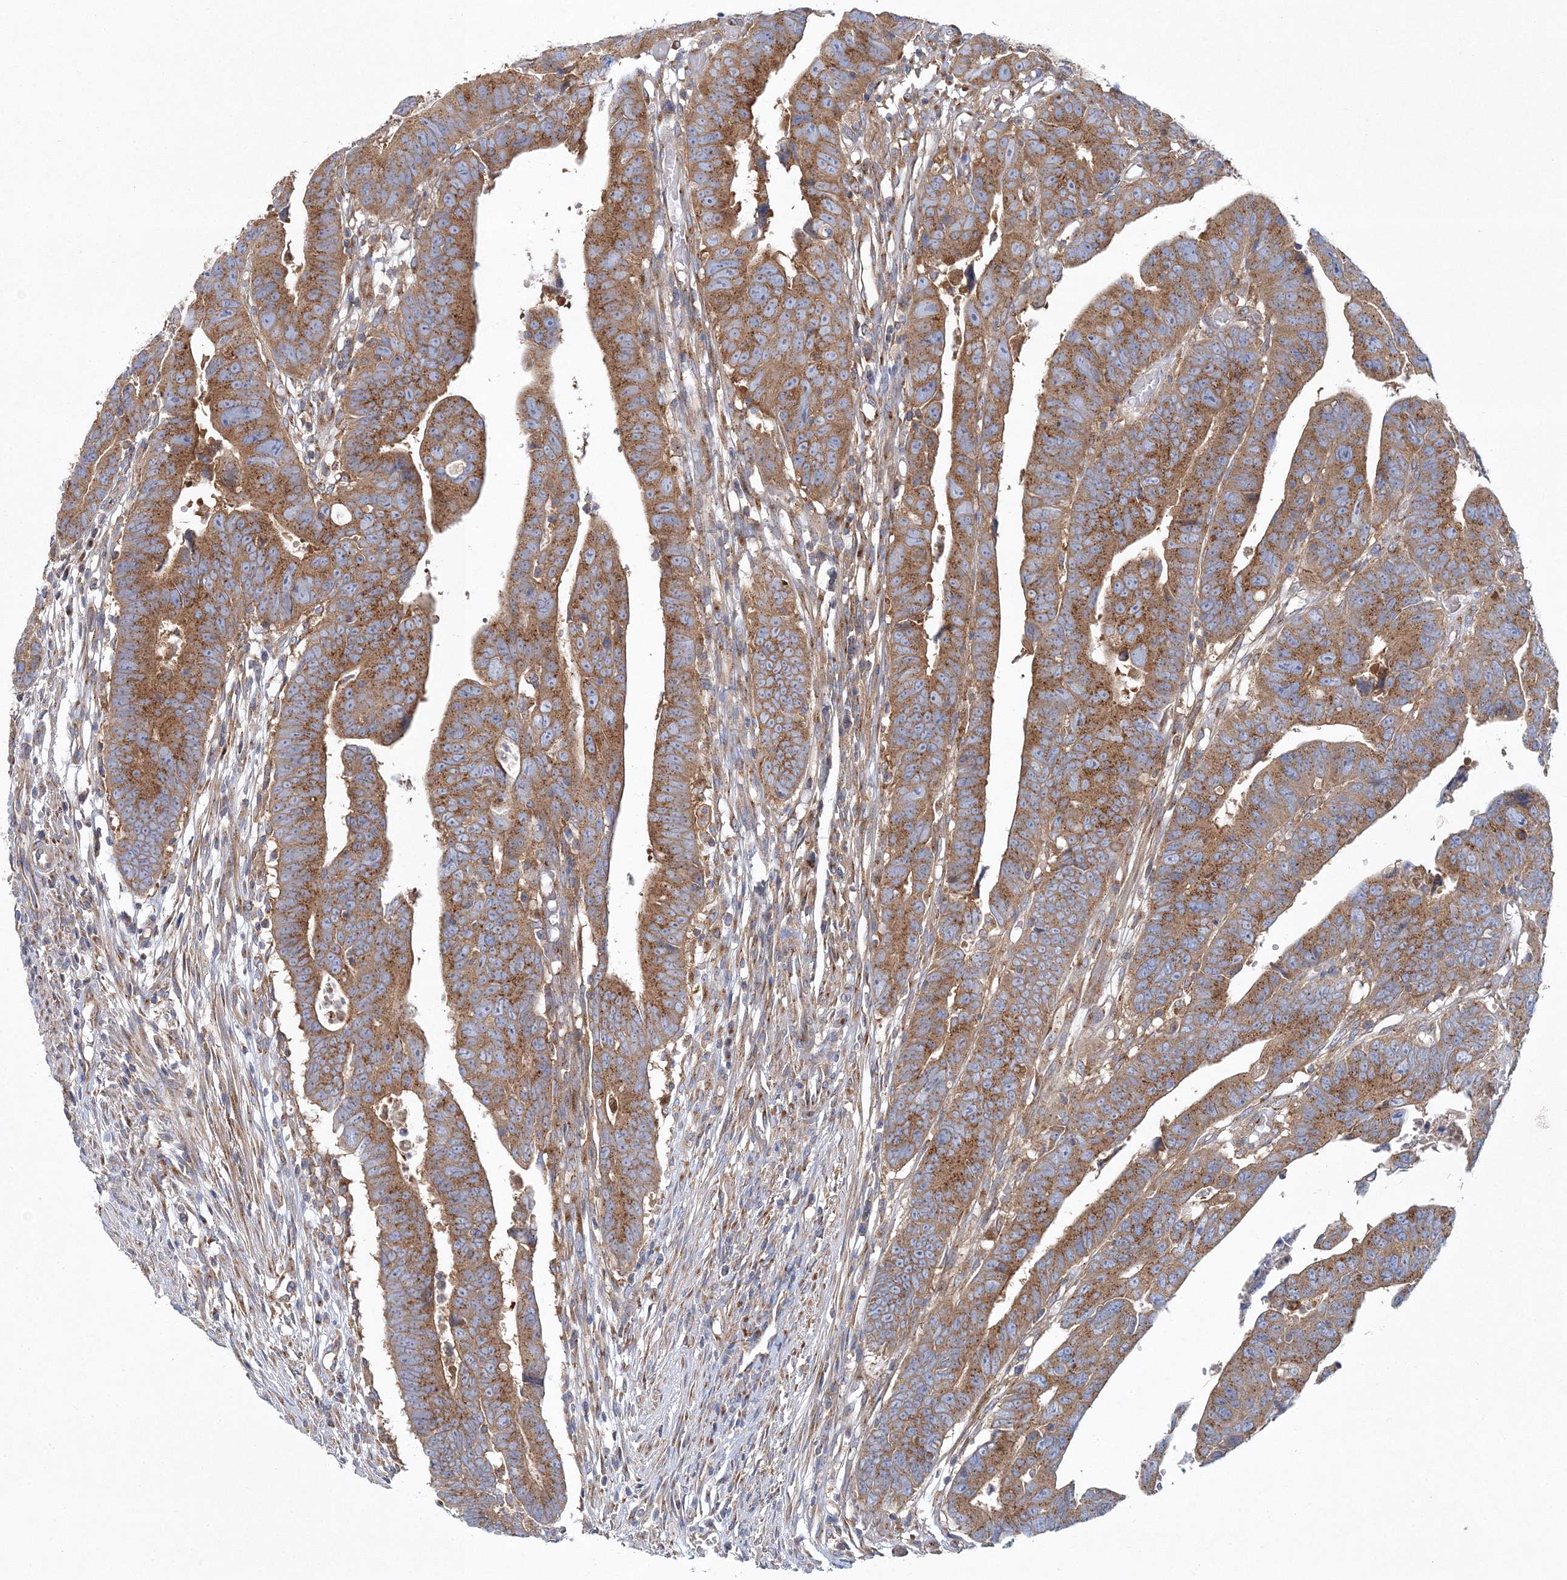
{"staining": {"intensity": "moderate", "quantity": ">75%", "location": "cytoplasmic/membranous"}, "tissue": "colorectal cancer", "cell_type": "Tumor cells", "image_type": "cancer", "snomed": [{"axis": "morphology", "description": "Adenocarcinoma, NOS"}, {"axis": "topography", "description": "Rectum"}], "caption": "Moderate cytoplasmic/membranous expression for a protein is appreciated in about >75% of tumor cells of colorectal adenocarcinoma using IHC.", "gene": "SEC23IP", "patient": {"sex": "female", "age": 65}}